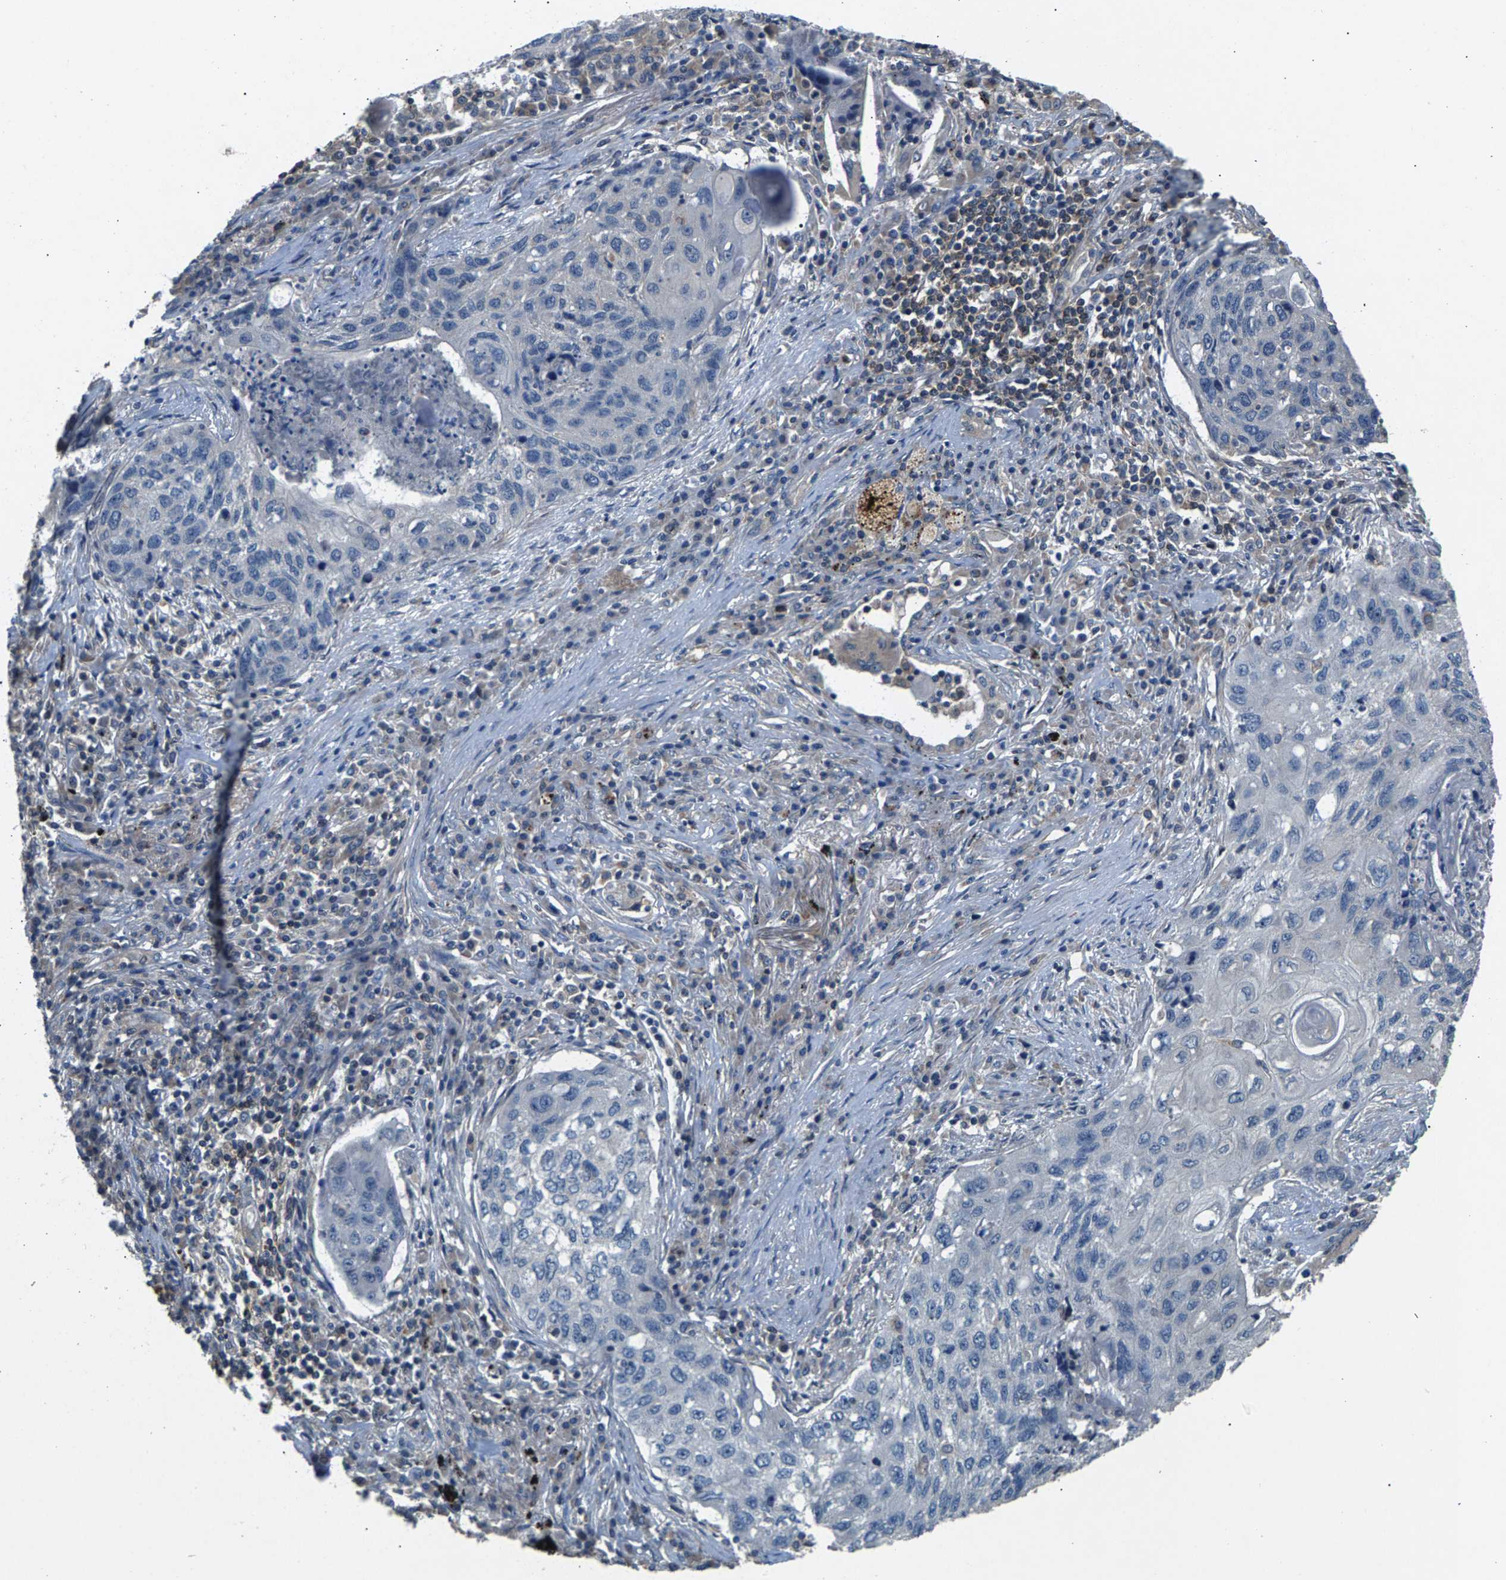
{"staining": {"intensity": "negative", "quantity": "none", "location": "none"}, "tissue": "lung cancer", "cell_type": "Tumor cells", "image_type": "cancer", "snomed": [{"axis": "morphology", "description": "Squamous cell carcinoma, NOS"}, {"axis": "topography", "description": "Lung"}], "caption": "IHC of human lung squamous cell carcinoma displays no positivity in tumor cells.", "gene": "NT5C", "patient": {"sex": "female", "age": 63}}